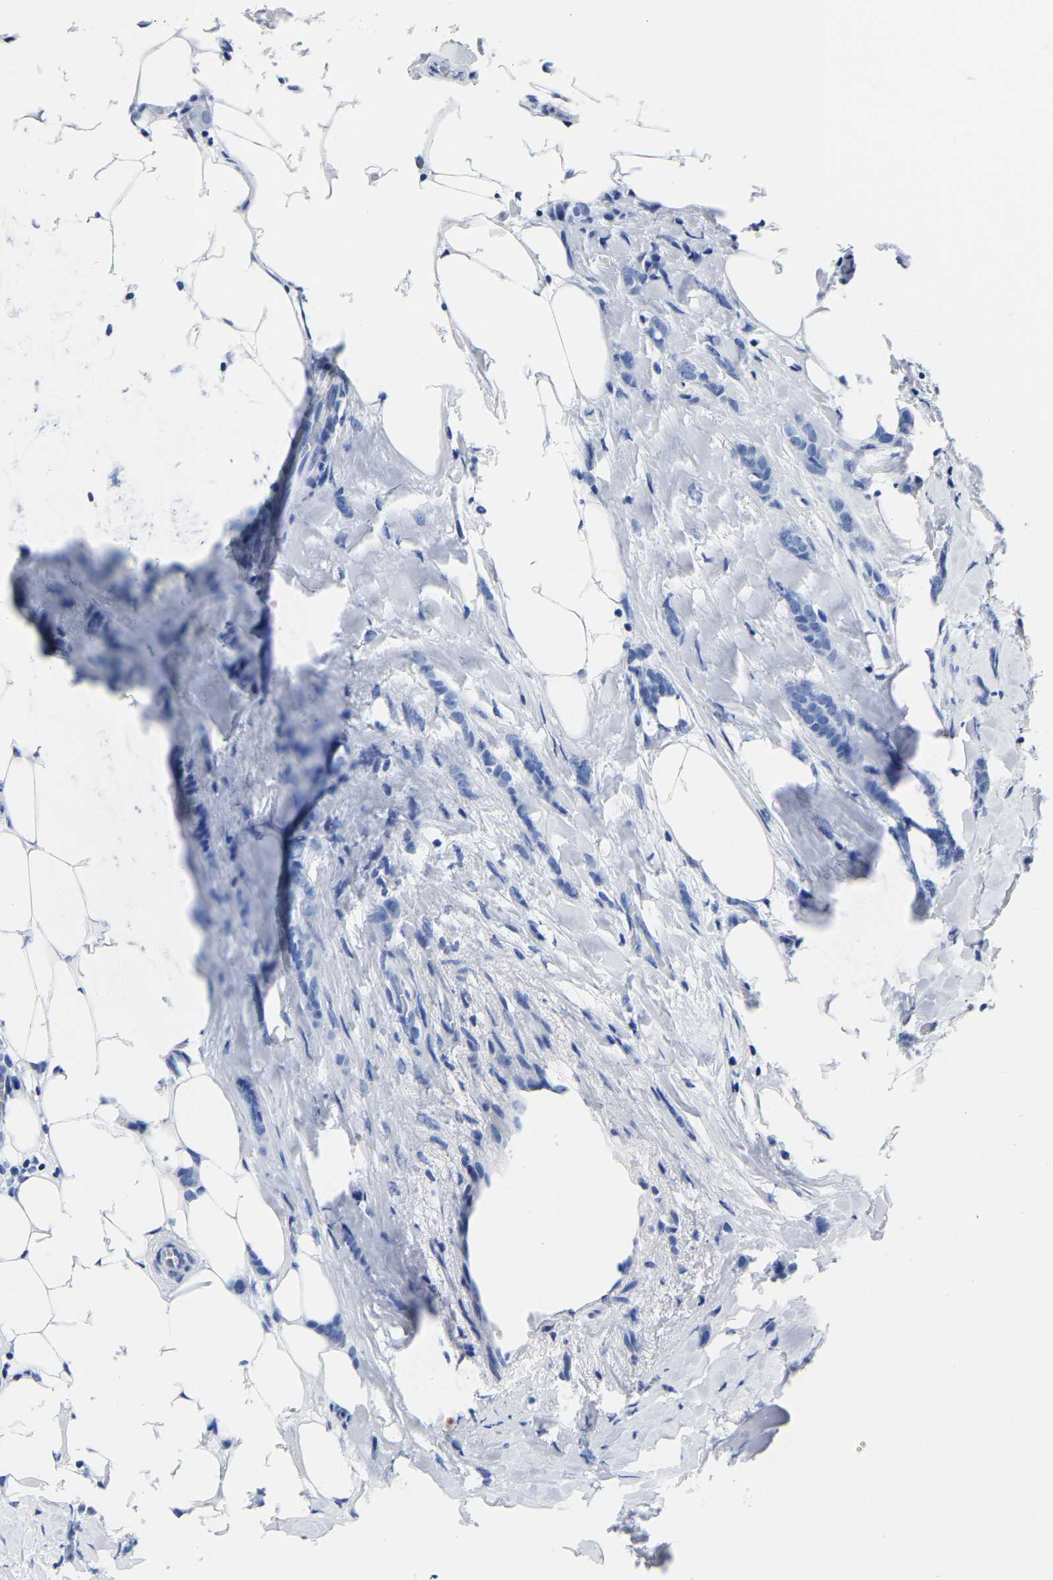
{"staining": {"intensity": "negative", "quantity": "none", "location": "none"}, "tissue": "breast cancer", "cell_type": "Tumor cells", "image_type": "cancer", "snomed": [{"axis": "morphology", "description": "Lobular carcinoma, in situ"}, {"axis": "morphology", "description": "Lobular carcinoma"}, {"axis": "topography", "description": "Breast"}], "caption": "High power microscopy histopathology image of an immunohistochemistry image of breast lobular carcinoma in situ, revealing no significant staining in tumor cells.", "gene": "IMPG2", "patient": {"sex": "female", "age": 41}}